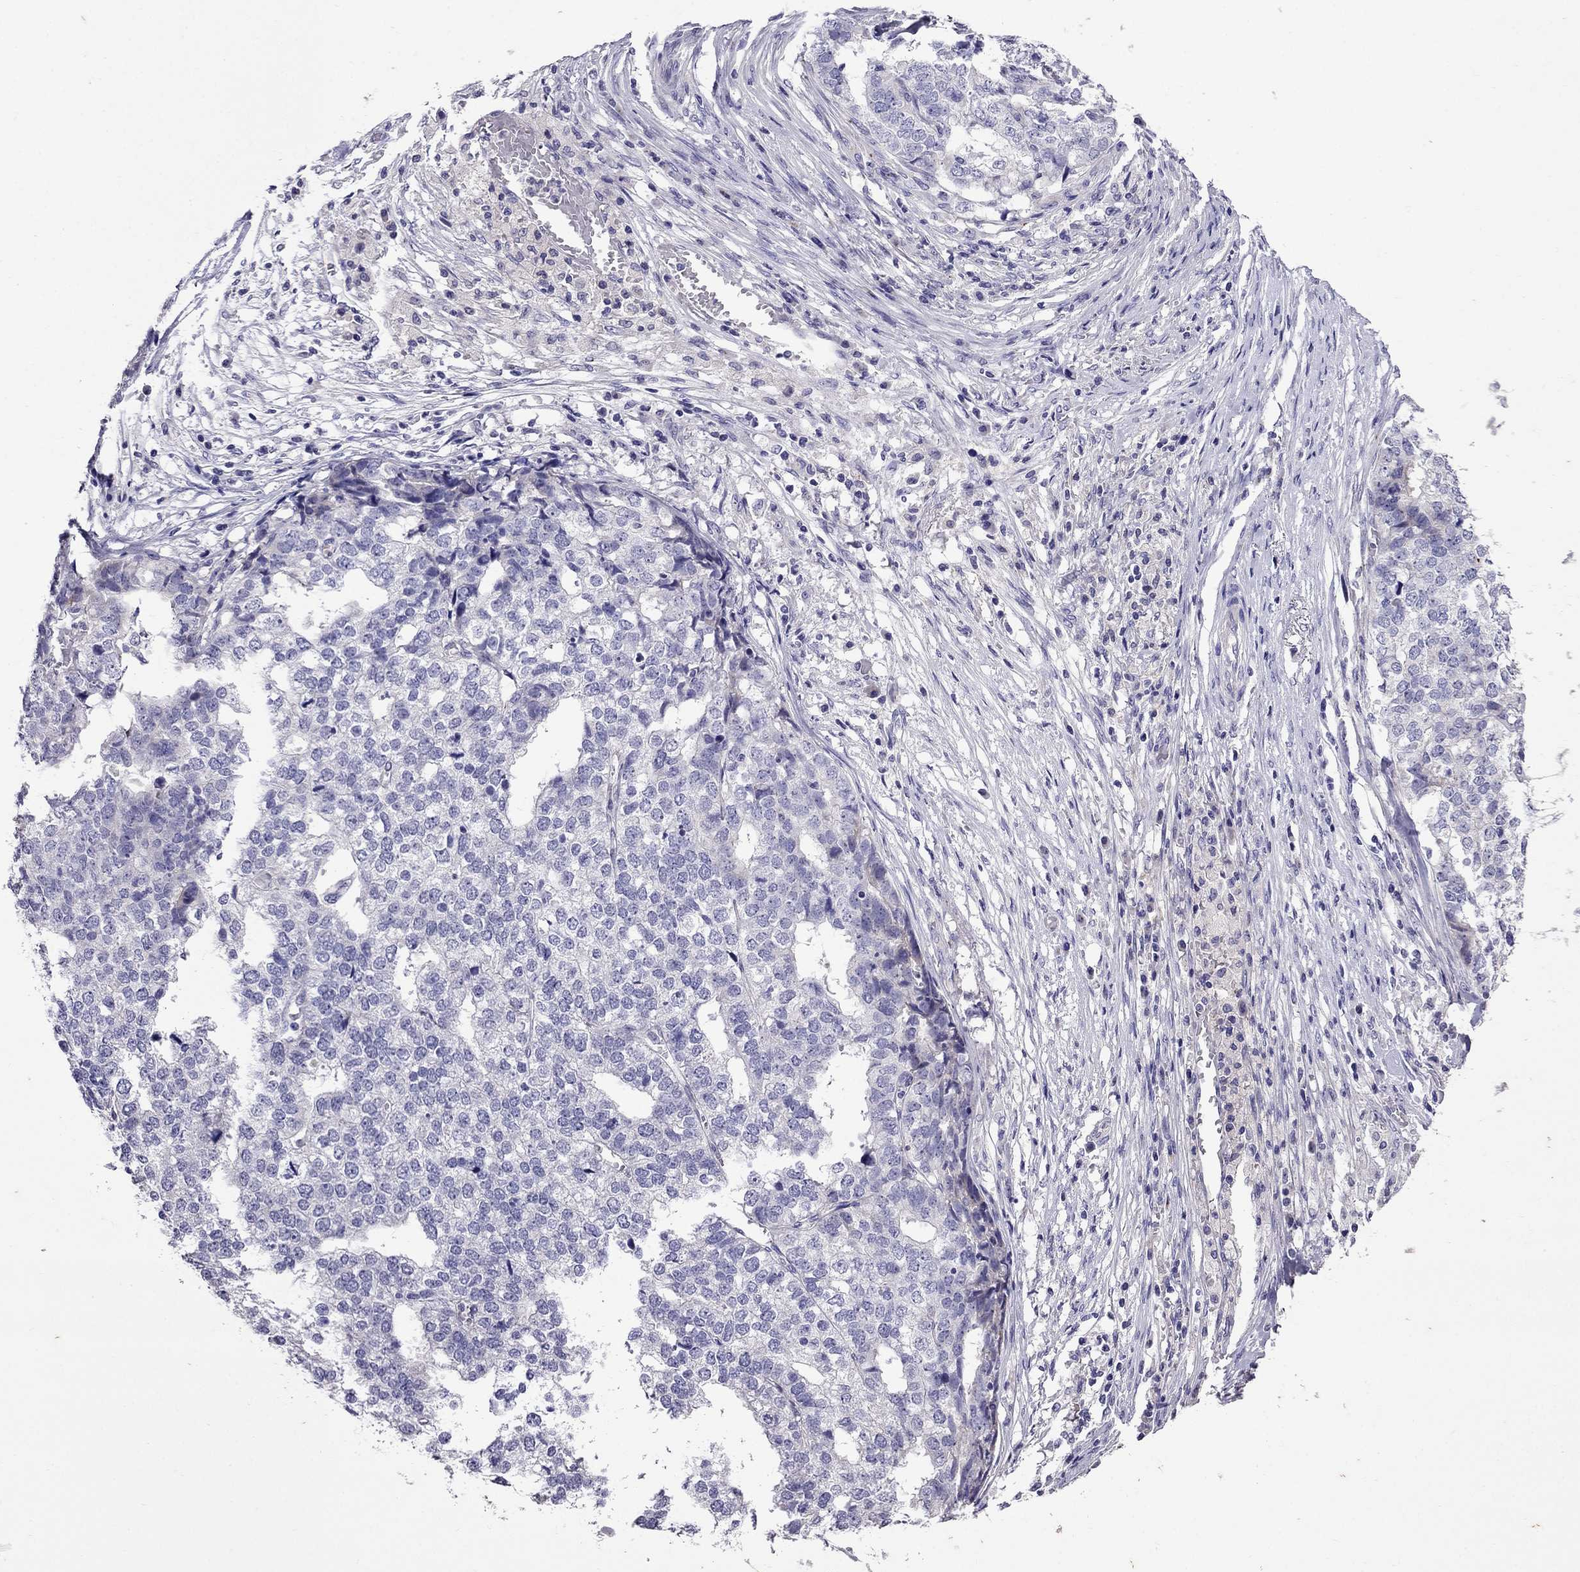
{"staining": {"intensity": "negative", "quantity": "none", "location": "none"}, "tissue": "stomach cancer", "cell_type": "Tumor cells", "image_type": "cancer", "snomed": [{"axis": "morphology", "description": "Adenocarcinoma, NOS"}, {"axis": "topography", "description": "Stomach"}], "caption": "High magnification brightfield microscopy of stomach cancer (adenocarcinoma) stained with DAB (3,3'-diaminobenzidine) (brown) and counterstained with hematoxylin (blue): tumor cells show no significant expression. (DAB (3,3'-diaminobenzidine) immunohistochemistry (IHC) with hematoxylin counter stain).", "gene": "OXCT2", "patient": {"sex": "male", "age": 69}}